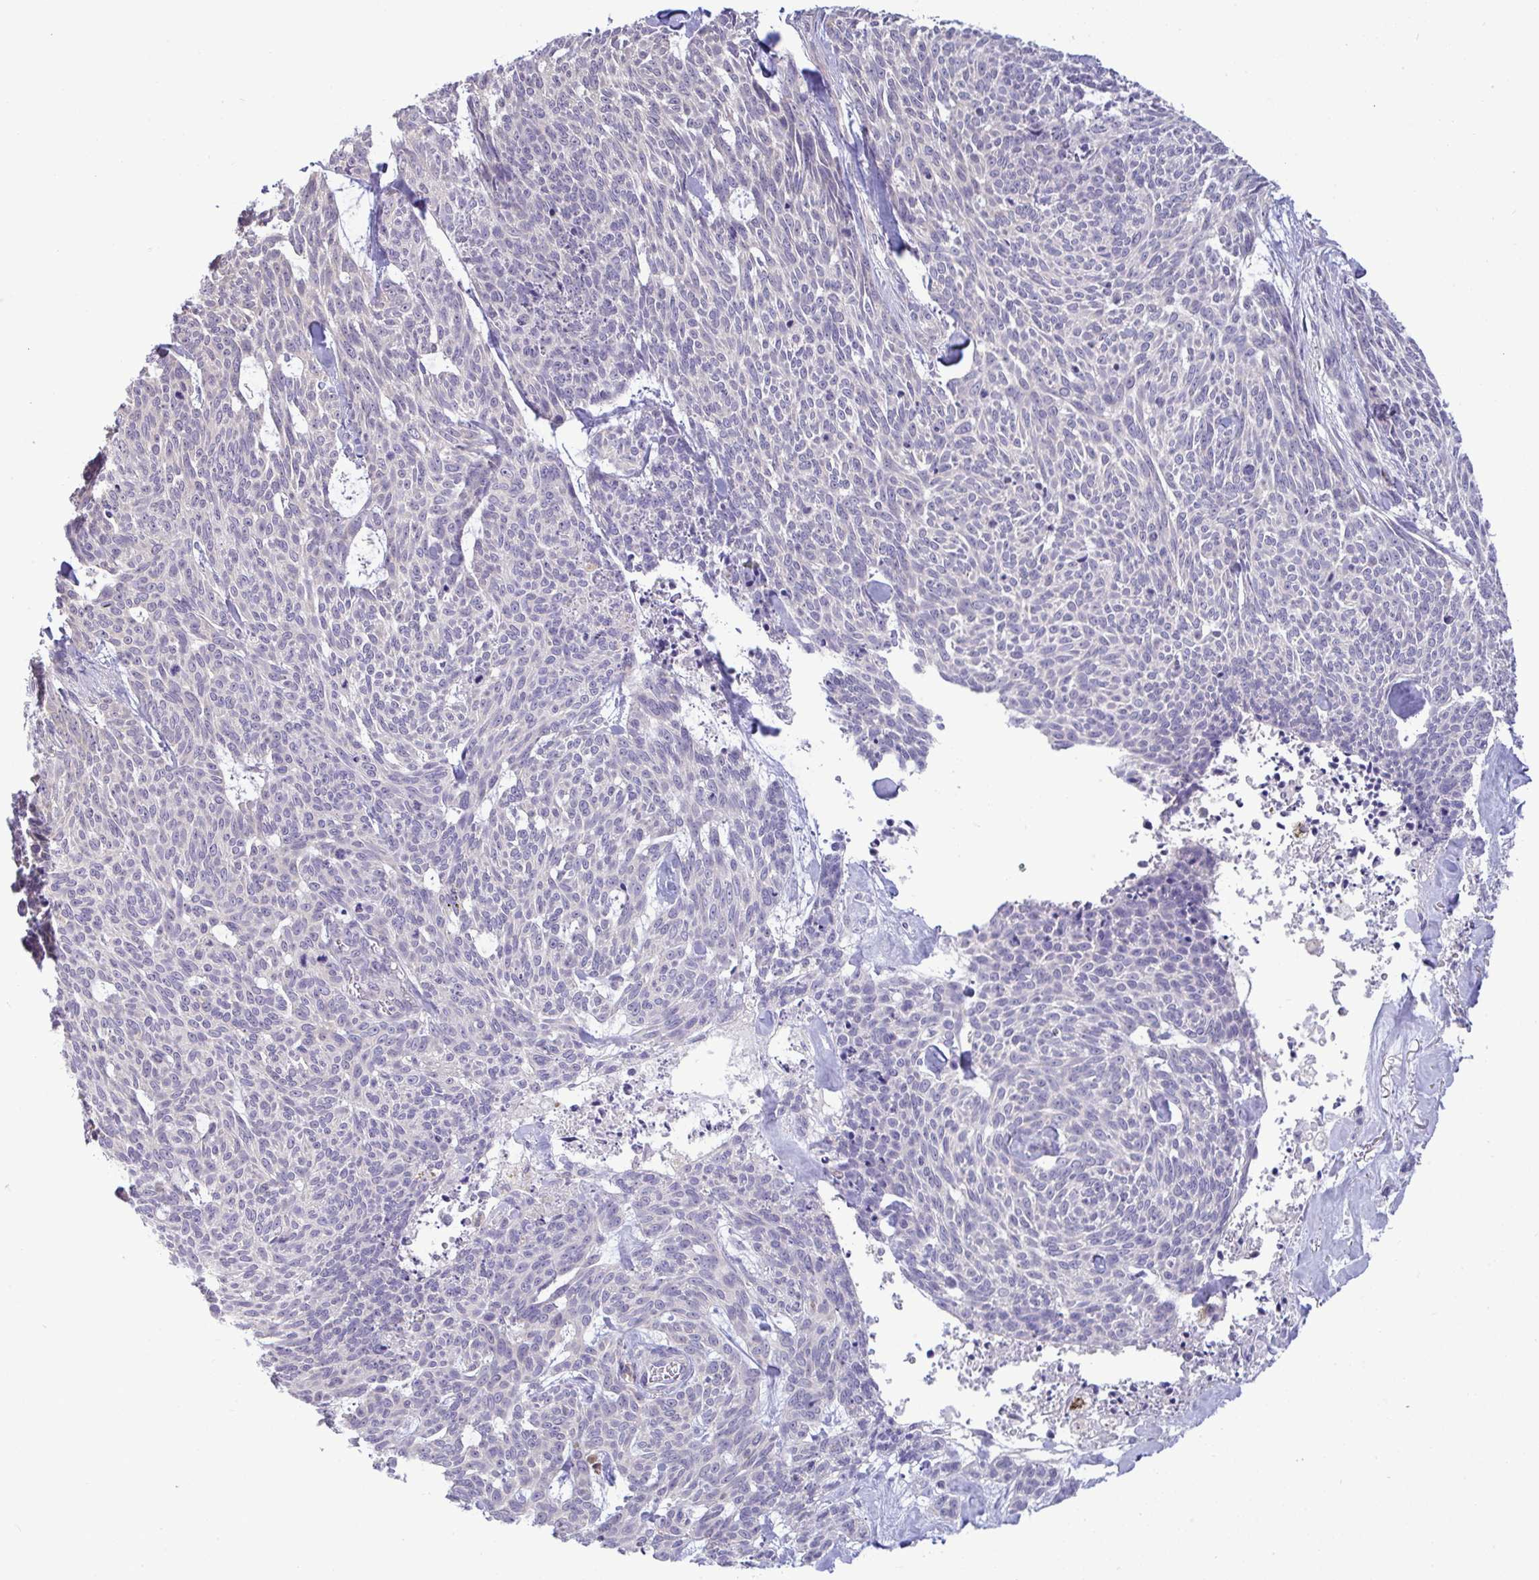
{"staining": {"intensity": "negative", "quantity": "none", "location": "none"}, "tissue": "skin cancer", "cell_type": "Tumor cells", "image_type": "cancer", "snomed": [{"axis": "morphology", "description": "Basal cell carcinoma"}, {"axis": "topography", "description": "Skin"}], "caption": "This is a histopathology image of immunohistochemistry (IHC) staining of skin cancer, which shows no positivity in tumor cells.", "gene": "TMEM41A", "patient": {"sex": "female", "age": 93}}